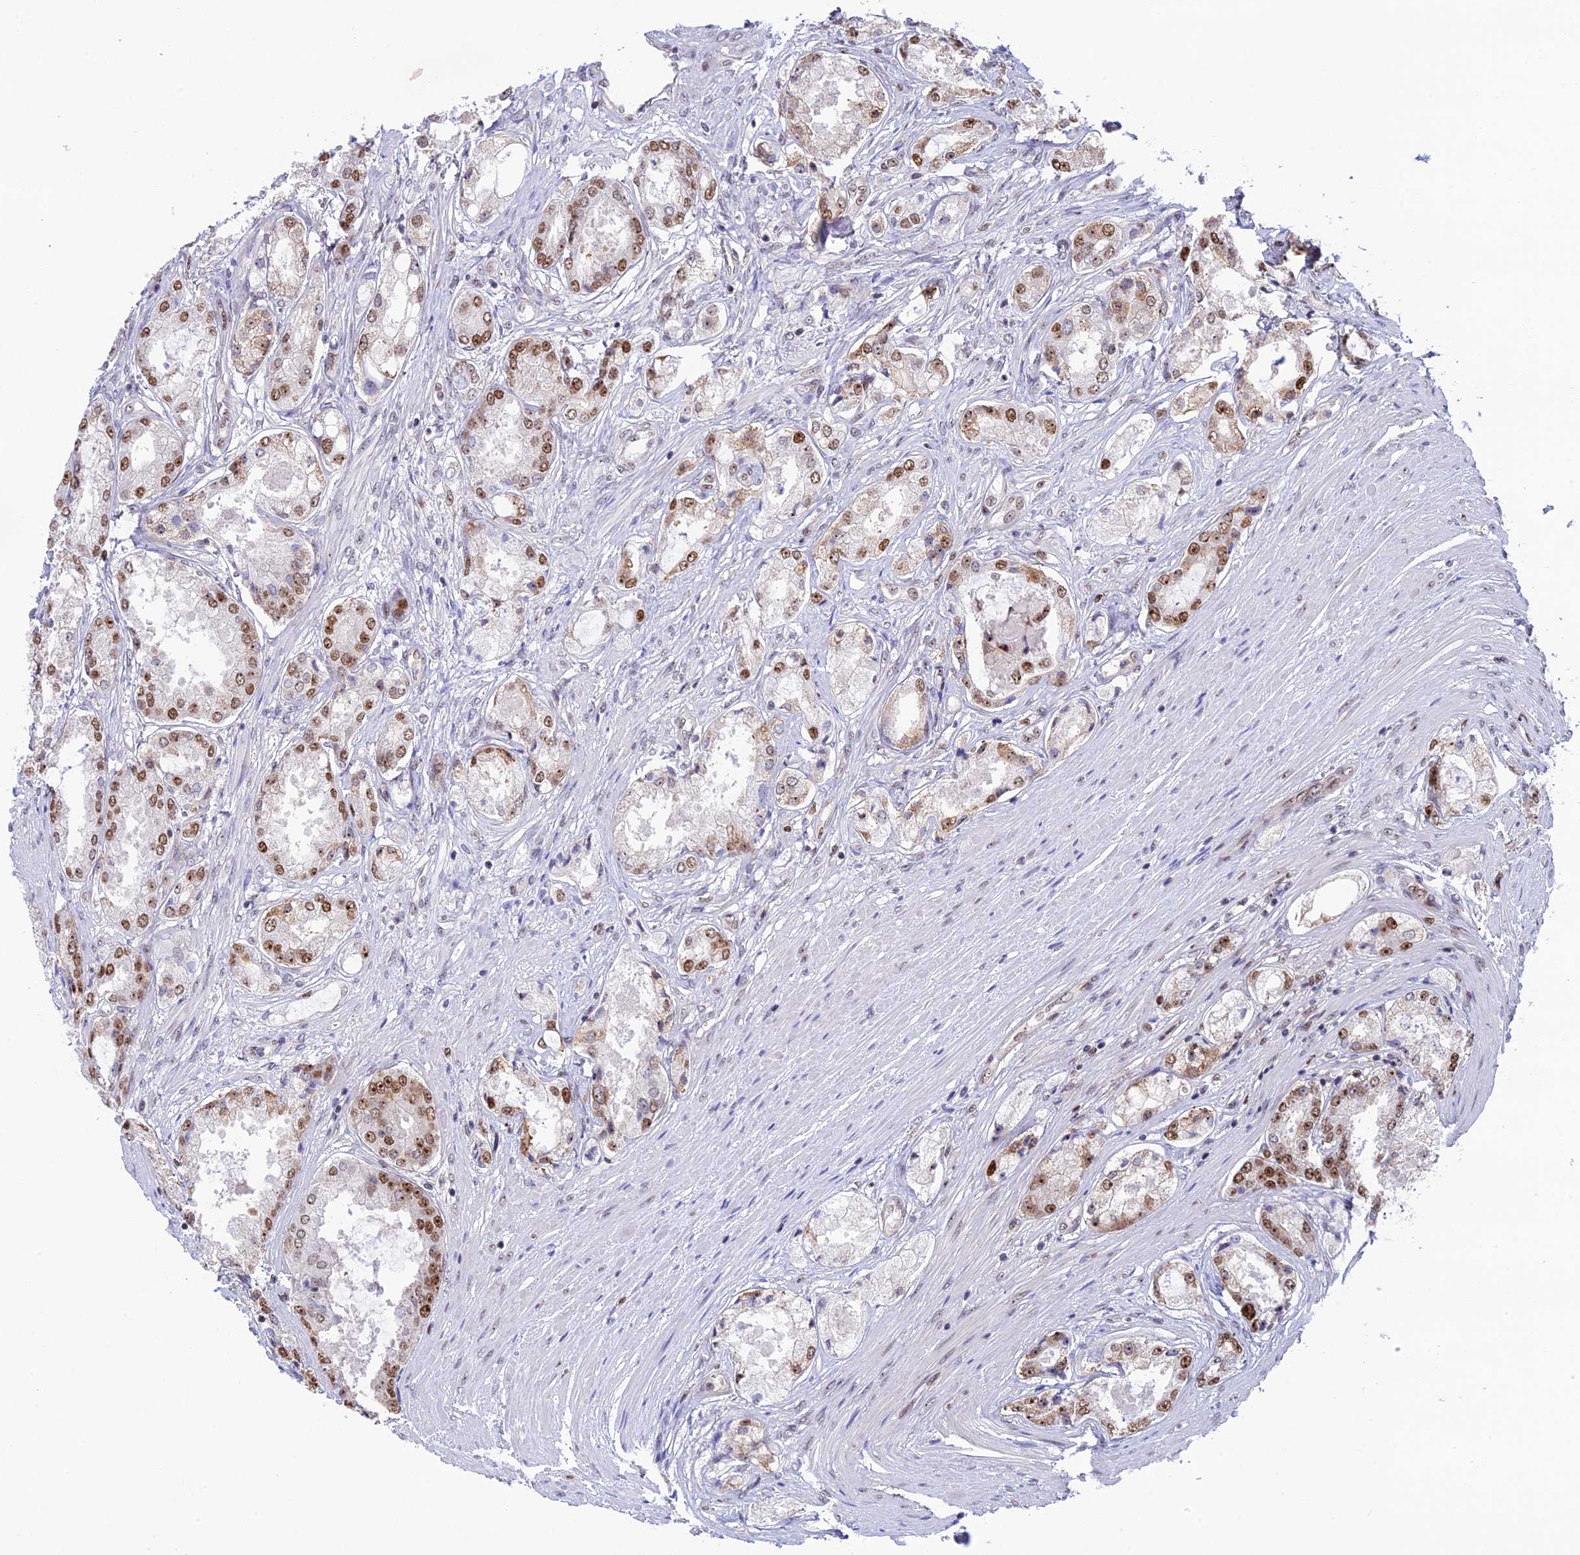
{"staining": {"intensity": "moderate", "quantity": ">75%", "location": "nuclear"}, "tissue": "prostate cancer", "cell_type": "Tumor cells", "image_type": "cancer", "snomed": [{"axis": "morphology", "description": "Adenocarcinoma, Low grade"}, {"axis": "topography", "description": "Prostate"}], "caption": "This is an image of immunohistochemistry (IHC) staining of prostate cancer, which shows moderate positivity in the nuclear of tumor cells.", "gene": "CCDC86", "patient": {"sex": "male", "age": 68}}